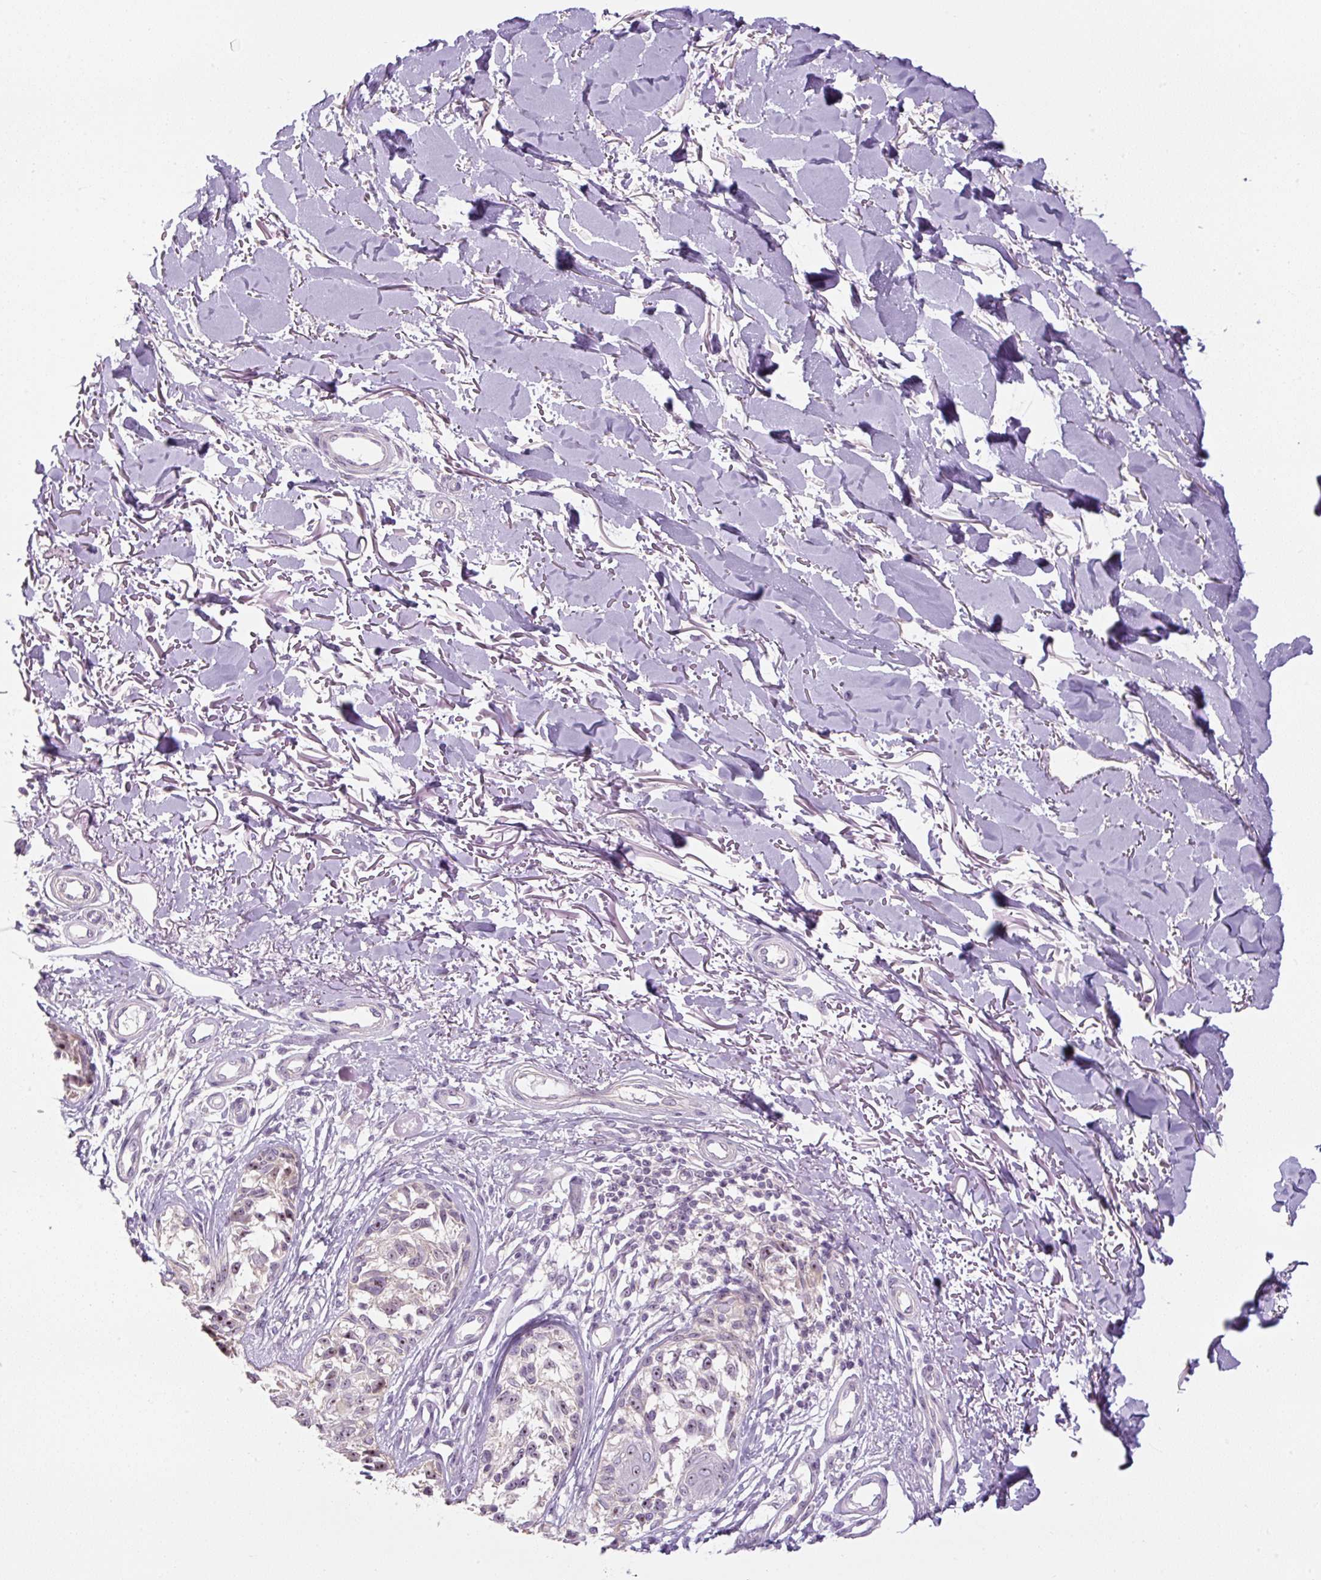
{"staining": {"intensity": "moderate", "quantity": "<25%", "location": "nuclear"}, "tissue": "melanoma", "cell_type": "Tumor cells", "image_type": "cancer", "snomed": [{"axis": "morphology", "description": "Malignant melanoma, NOS"}, {"axis": "topography", "description": "Skin"}], "caption": "An image showing moderate nuclear positivity in approximately <25% of tumor cells in malignant melanoma, as visualized by brown immunohistochemical staining.", "gene": "TMEM151B", "patient": {"sex": "male", "age": 73}}